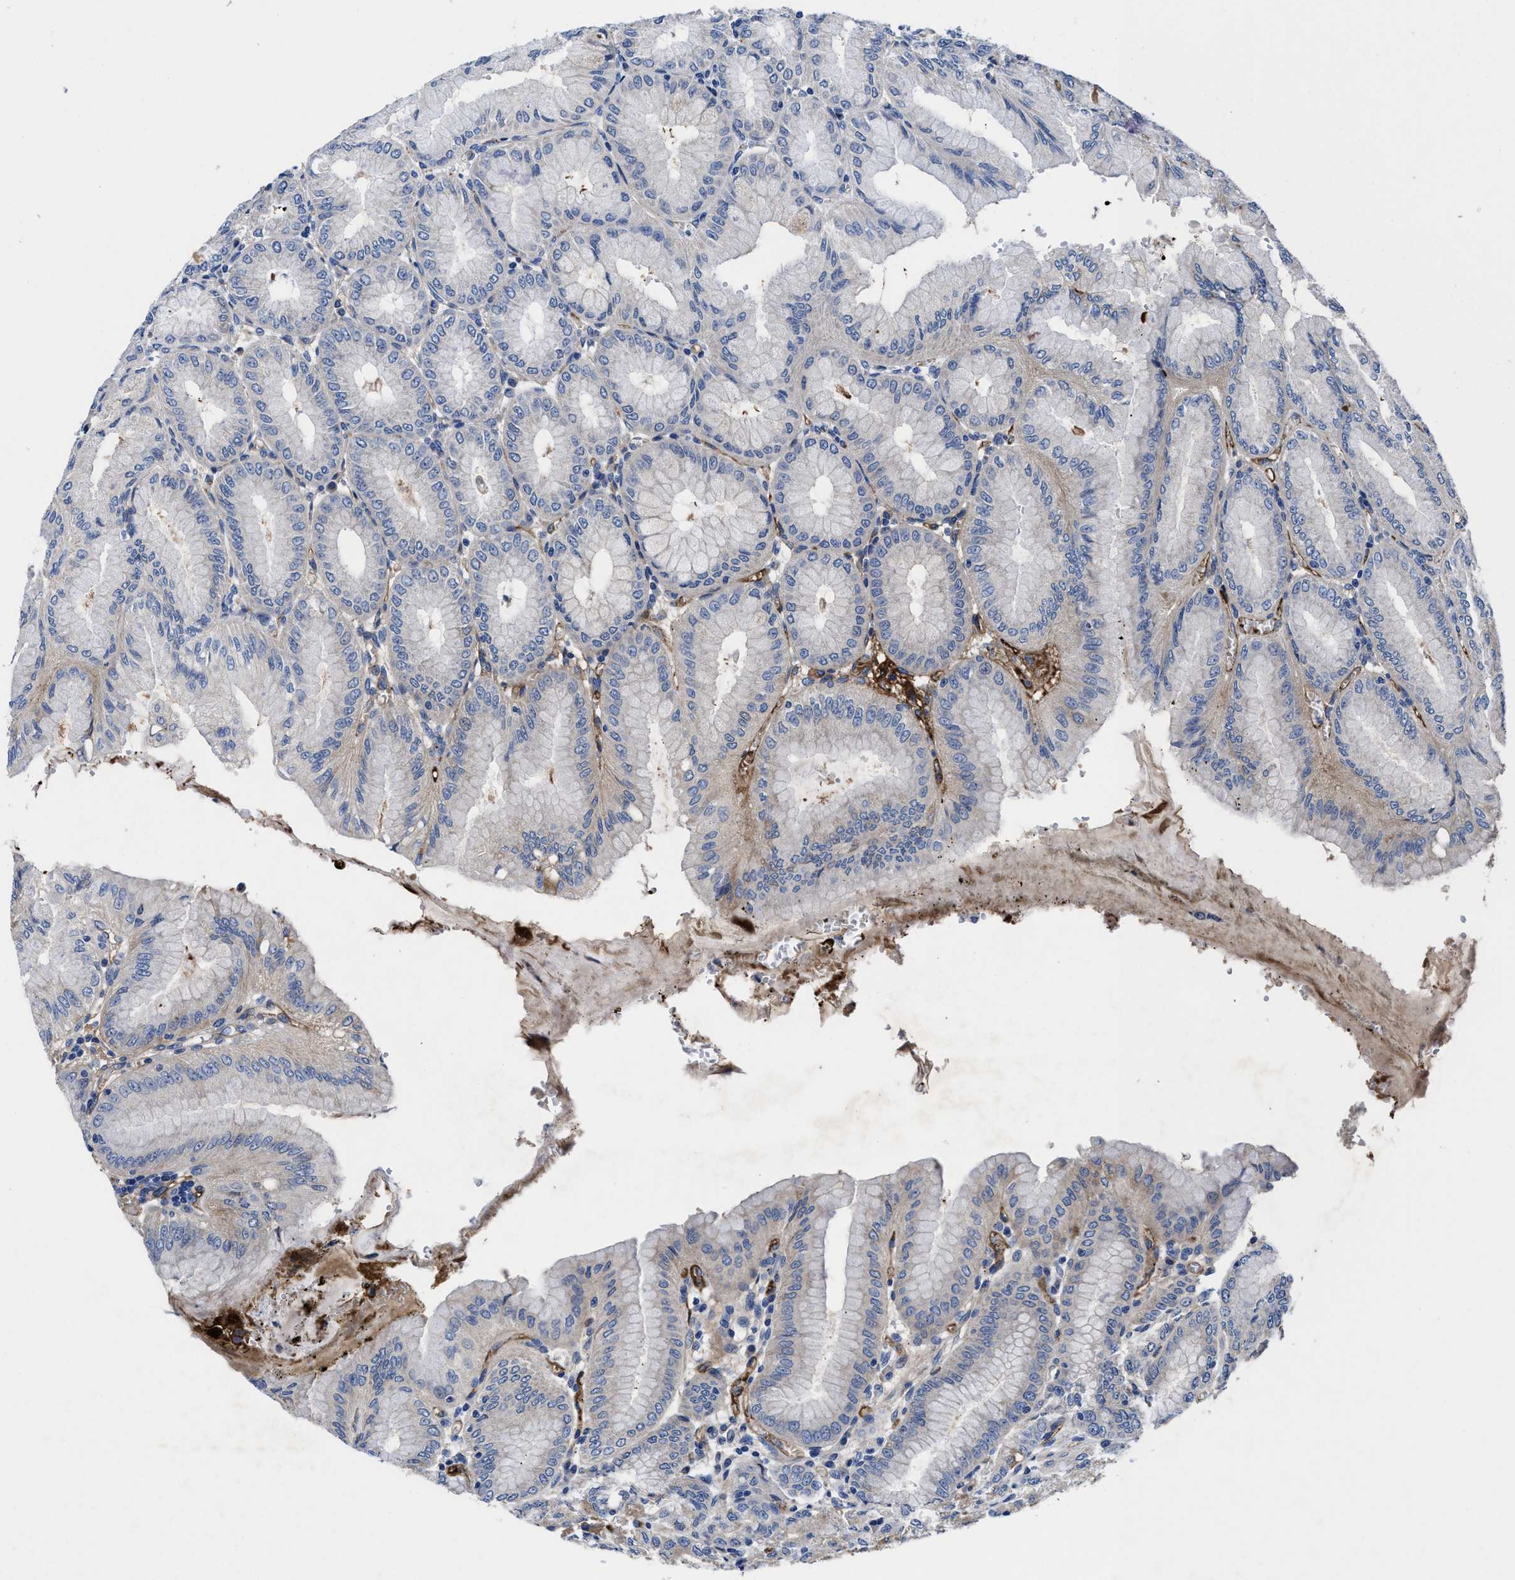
{"staining": {"intensity": "weak", "quantity": "<25%", "location": "cytoplasmic/membranous"}, "tissue": "stomach", "cell_type": "Glandular cells", "image_type": "normal", "snomed": [{"axis": "morphology", "description": "Normal tissue, NOS"}, {"axis": "topography", "description": "Stomach, lower"}], "caption": "Photomicrograph shows no protein positivity in glandular cells of benign stomach.", "gene": "DHRS13", "patient": {"sex": "male", "age": 71}}